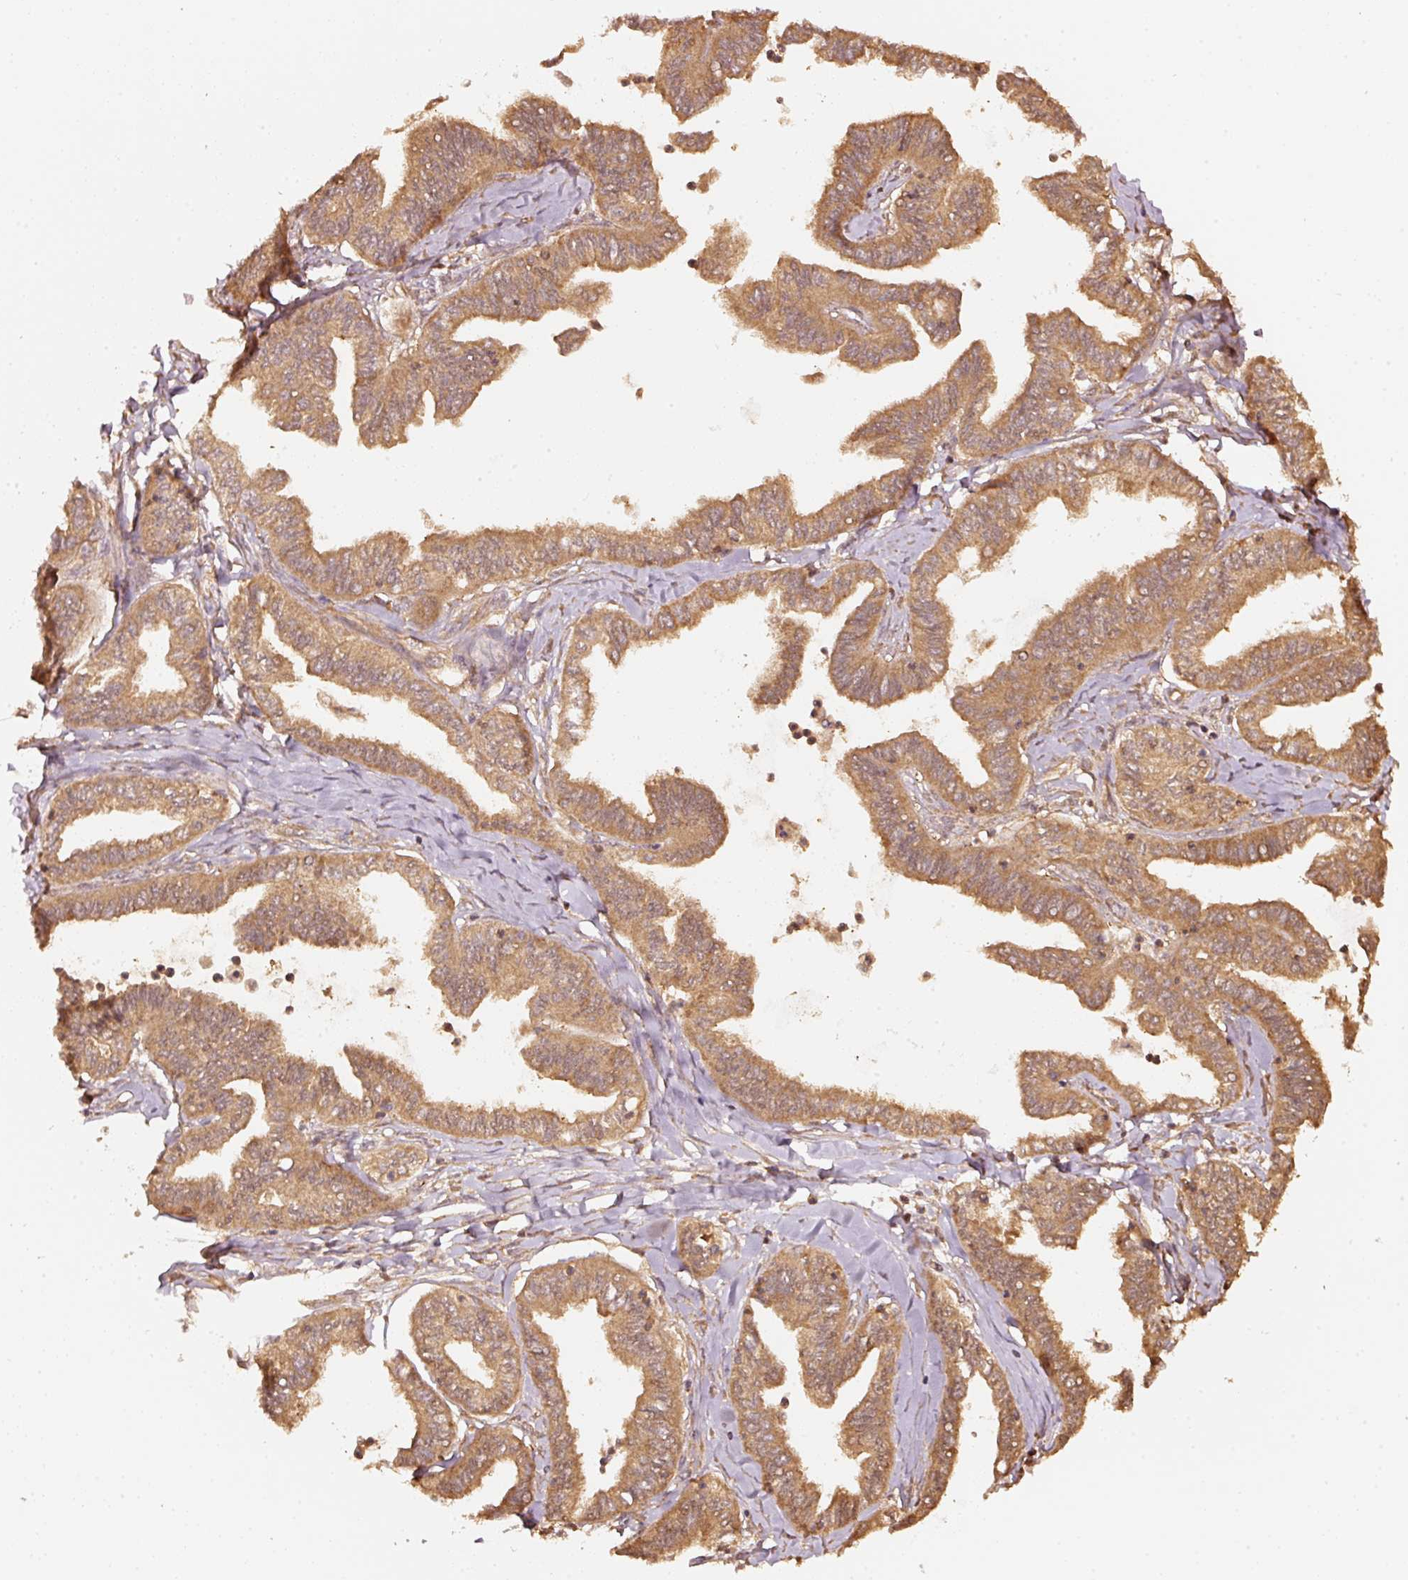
{"staining": {"intensity": "moderate", "quantity": ">75%", "location": "cytoplasmic/membranous"}, "tissue": "ovarian cancer", "cell_type": "Tumor cells", "image_type": "cancer", "snomed": [{"axis": "morphology", "description": "Carcinoma, endometroid"}, {"axis": "topography", "description": "Ovary"}], "caption": "A photomicrograph of human ovarian endometroid carcinoma stained for a protein displays moderate cytoplasmic/membranous brown staining in tumor cells.", "gene": "STAU1", "patient": {"sex": "female", "age": 70}}